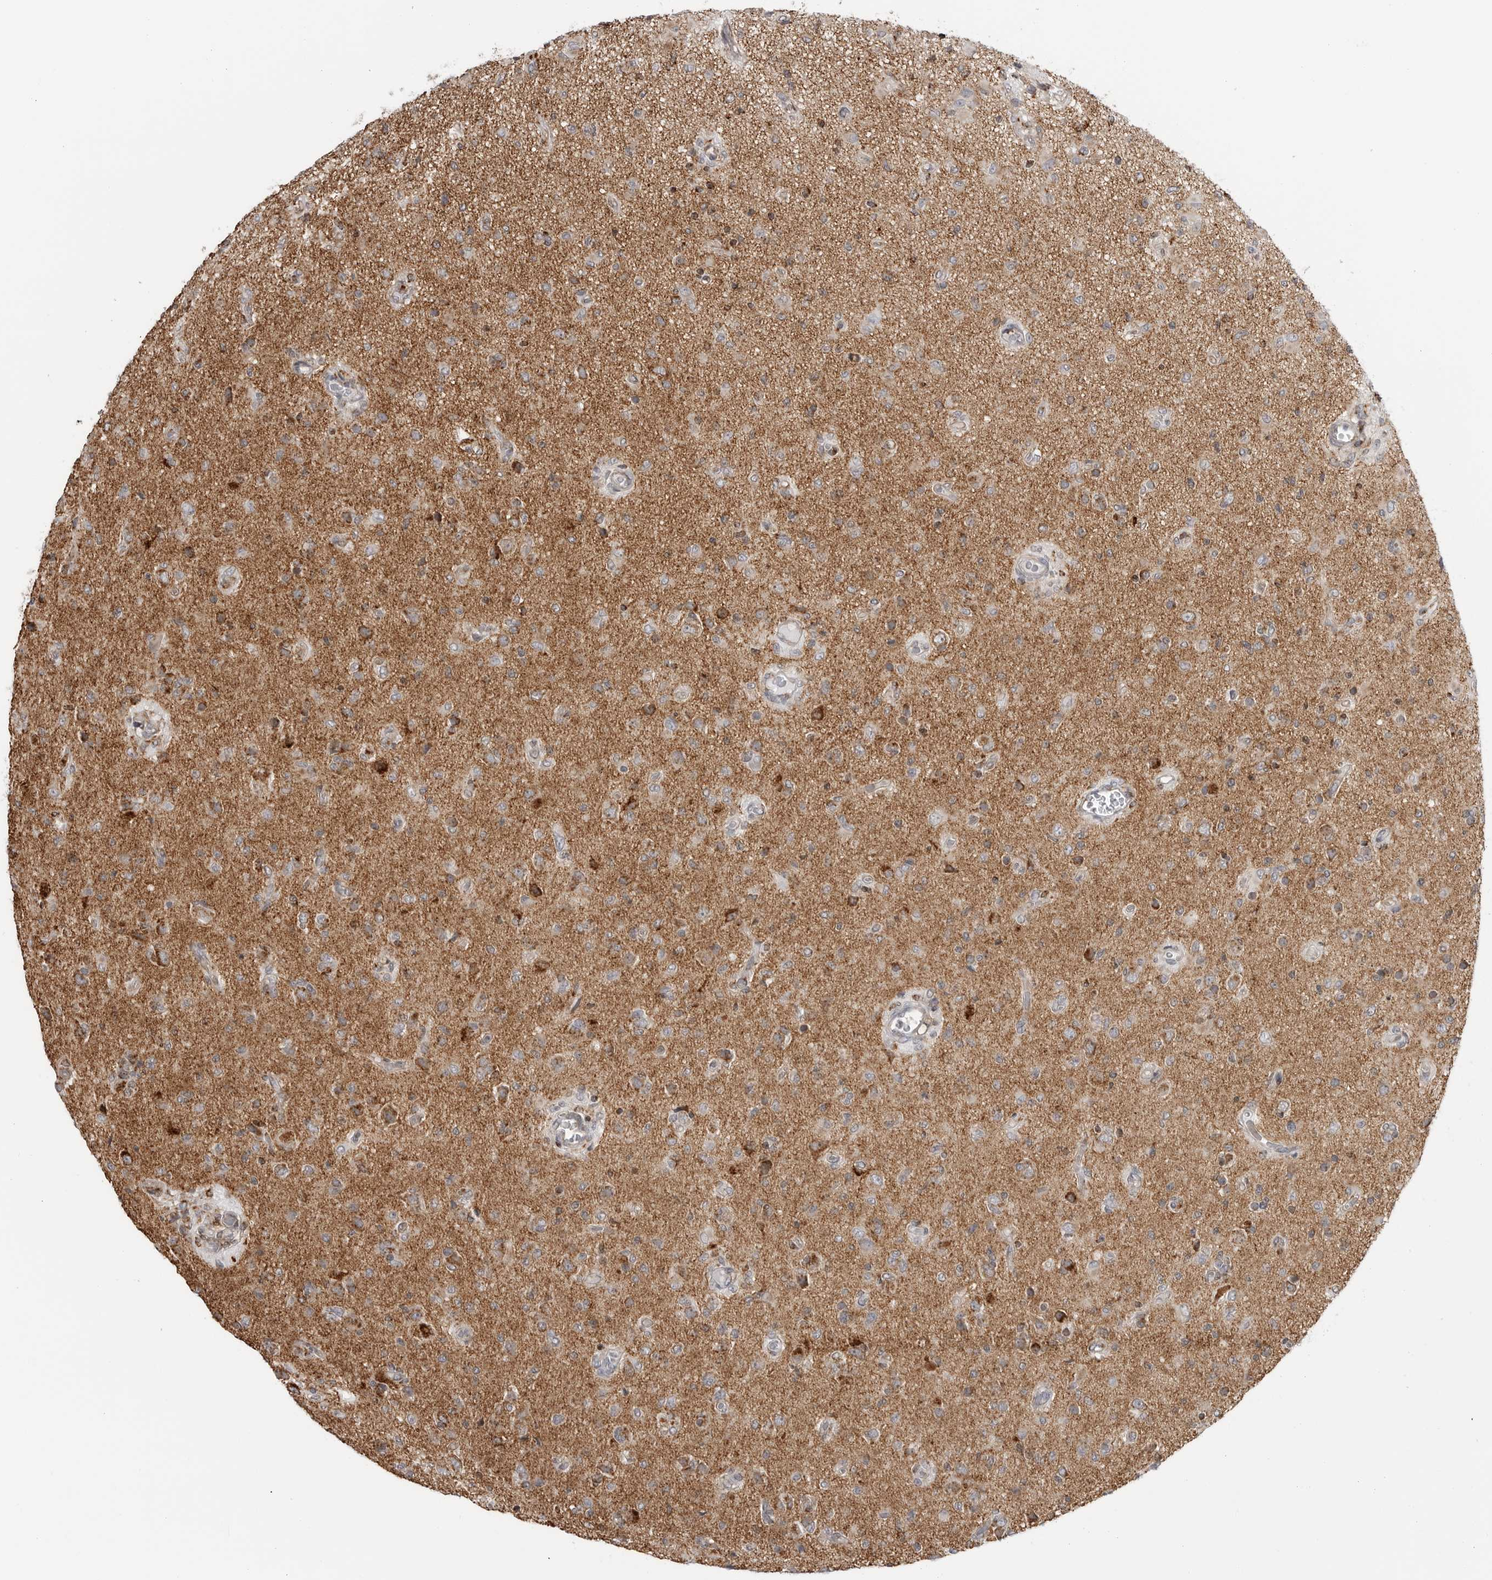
{"staining": {"intensity": "moderate", "quantity": "<25%", "location": "cytoplasmic/membranous"}, "tissue": "glioma", "cell_type": "Tumor cells", "image_type": "cancer", "snomed": [{"axis": "morphology", "description": "Glioma, malignant, High grade"}, {"axis": "topography", "description": "Brain"}], "caption": "High-magnification brightfield microscopy of glioma stained with DAB (3,3'-diaminobenzidine) (brown) and counterstained with hematoxylin (blue). tumor cells exhibit moderate cytoplasmic/membranous expression is identified in approximately<25% of cells. (DAB = brown stain, brightfield microscopy at high magnification).", "gene": "COX5A", "patient": {"sex": "female", "age": 57}}